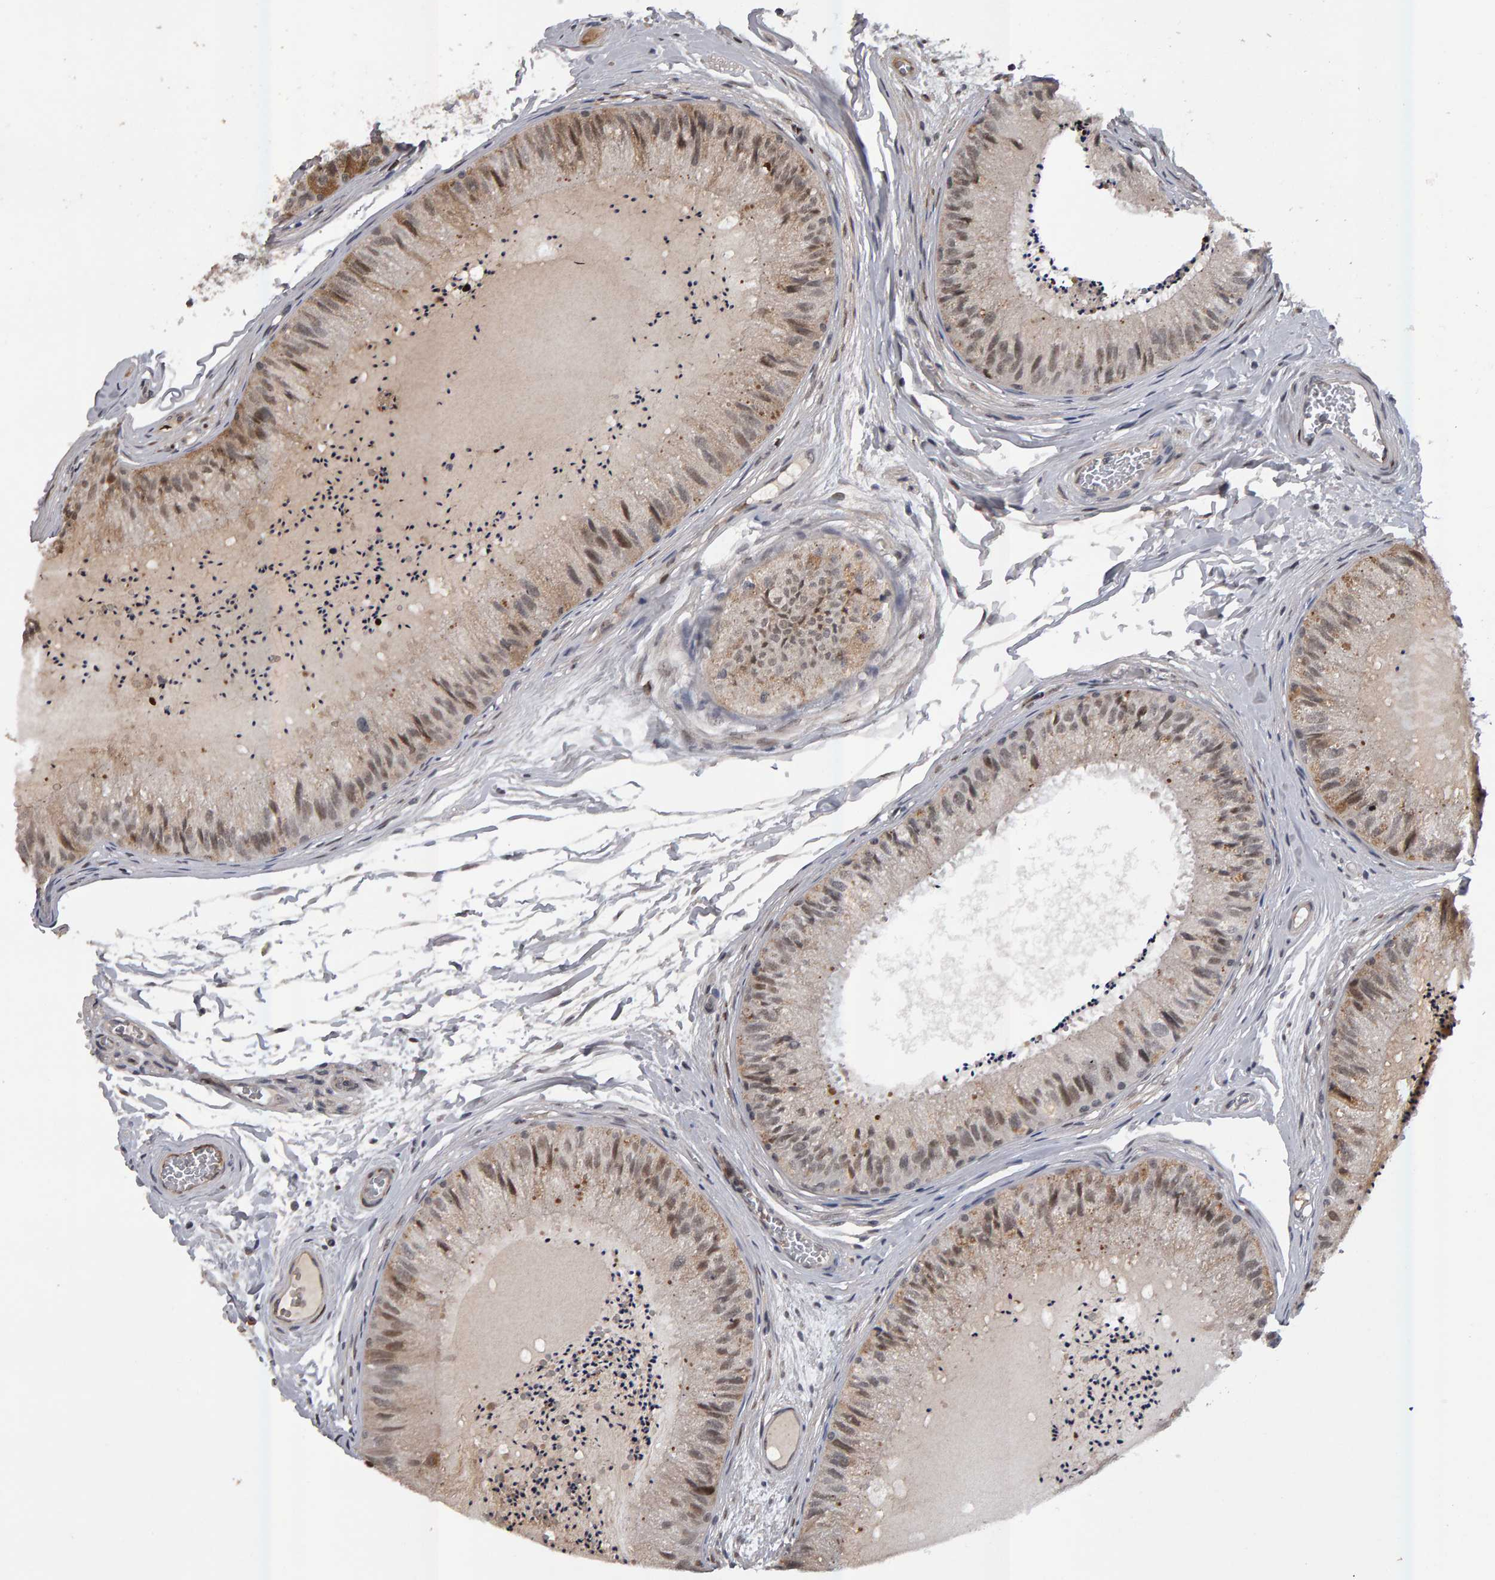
{"staining": {"intensity": "weak", "quantity": "25%-75%", "location": "cytoplasmic/membranous,nuclear"}, "tissue": "epididymis", "cell_type": "Glandular cells", "image_type": "normal", "snomed": [{"axis": "morphology", "description": "Normal tissue, NOS"}, {"axis": "topography", "description": "Epididymis"}], "caption": "Glandular cells demonstrate weak cytoplasmic/membranous,nuclear staining in about 25%-75% of cells in normal epididymis. The staining was performed using DAB (3,3'-diaminobenzidine) to visualize the protein expression in brown, while the nuclei were stained in blue with hematoxylin (Magnification: 20x).", "gene": "IPO8", "patient": {"sex": "male", "age": 31}}